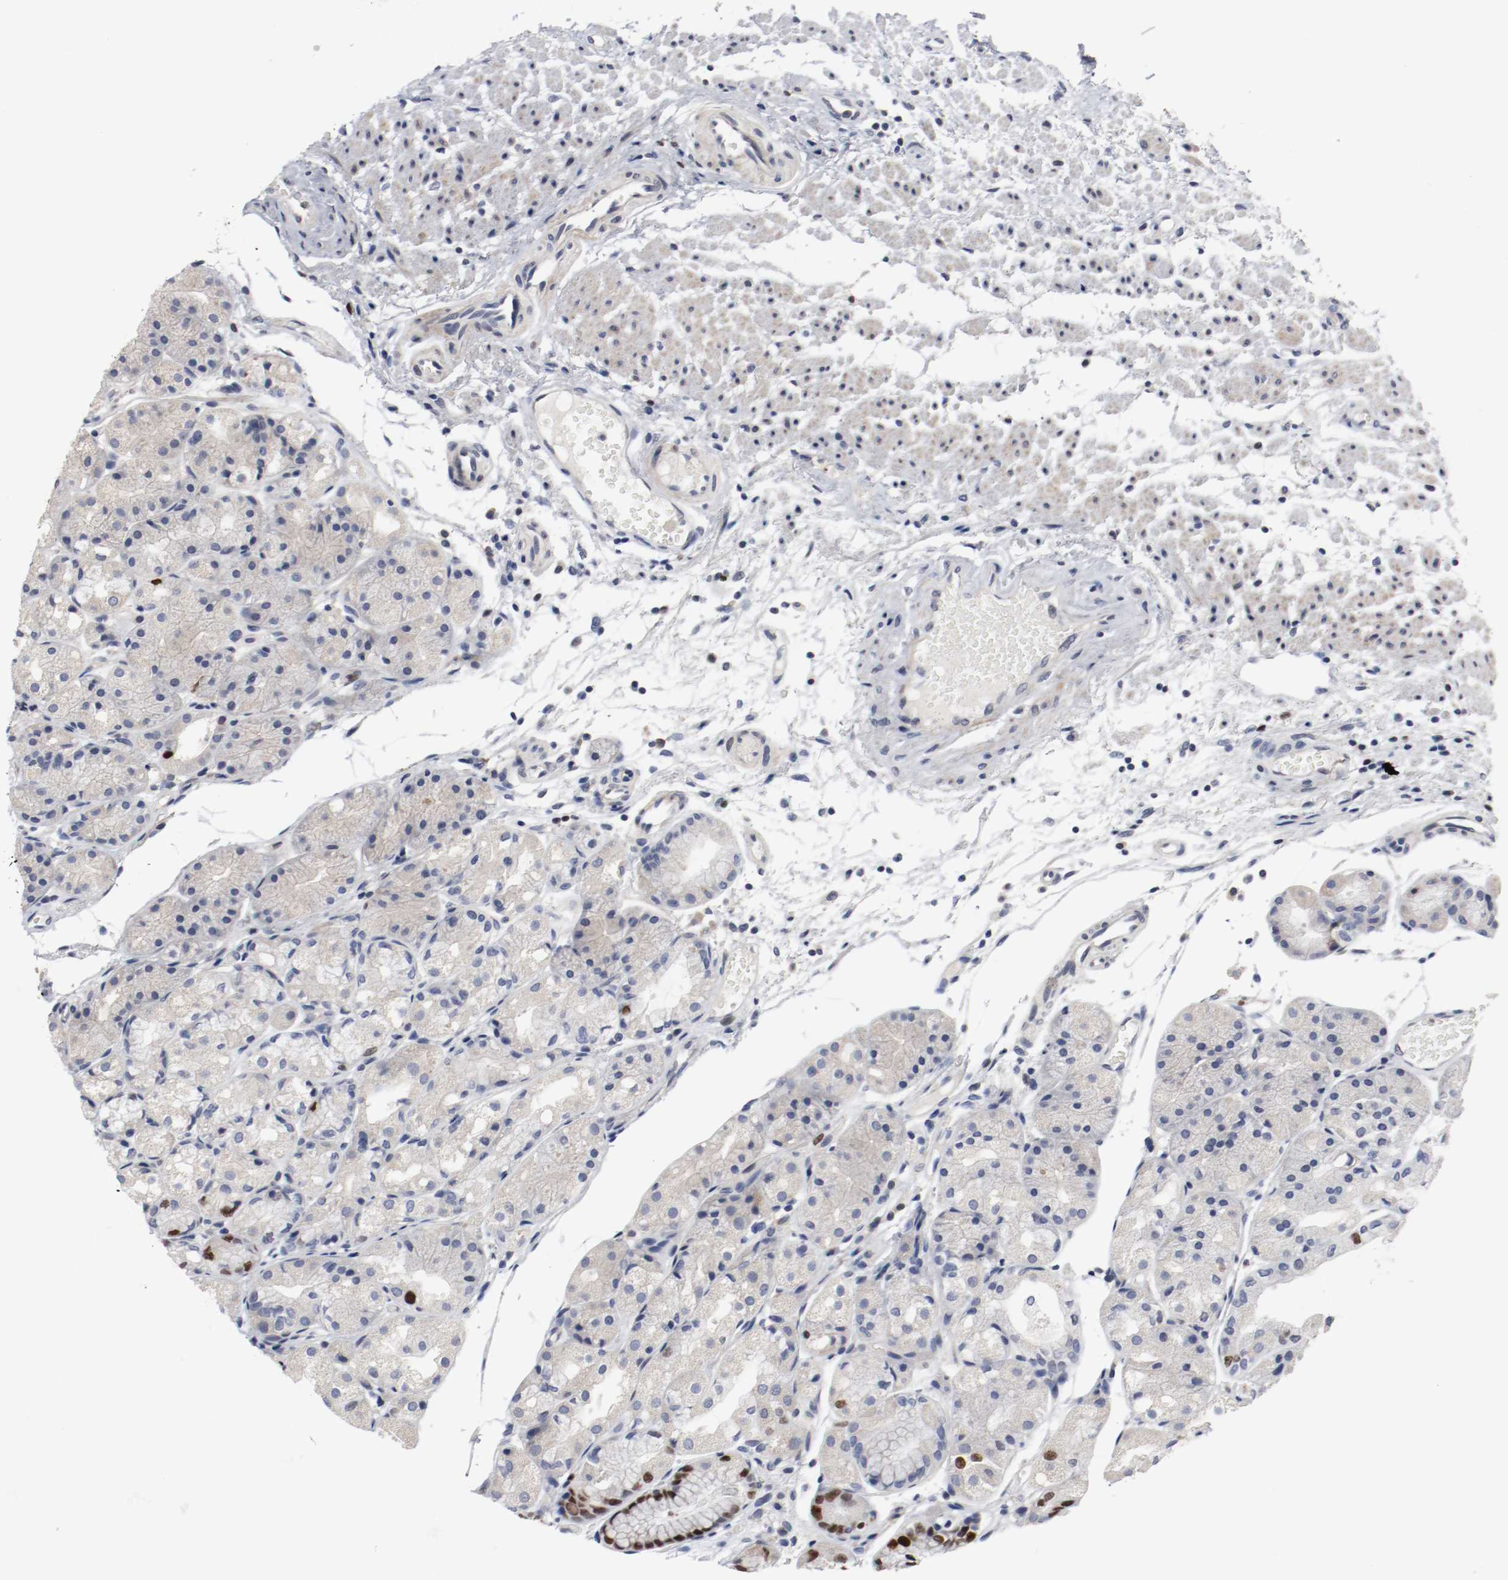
{"staining": {"intensity": "strong", "quantity": "<25%", "location": "nuclear"}, "tissue": "stomach", "cell_type": "Glandular cells", "image_type": "normal", "snomed": [{"axis": "morphology", "description": "Normal tissue, NOS"}, {"axis": "topography", "description": "Stomach, upper"}], "caption": "Strong nuclear staining is present in approximately <25% of glandular cells in unremarkable stomach.", "gene": "MCM6", "patient": {"sex": "male", "age": 72}}